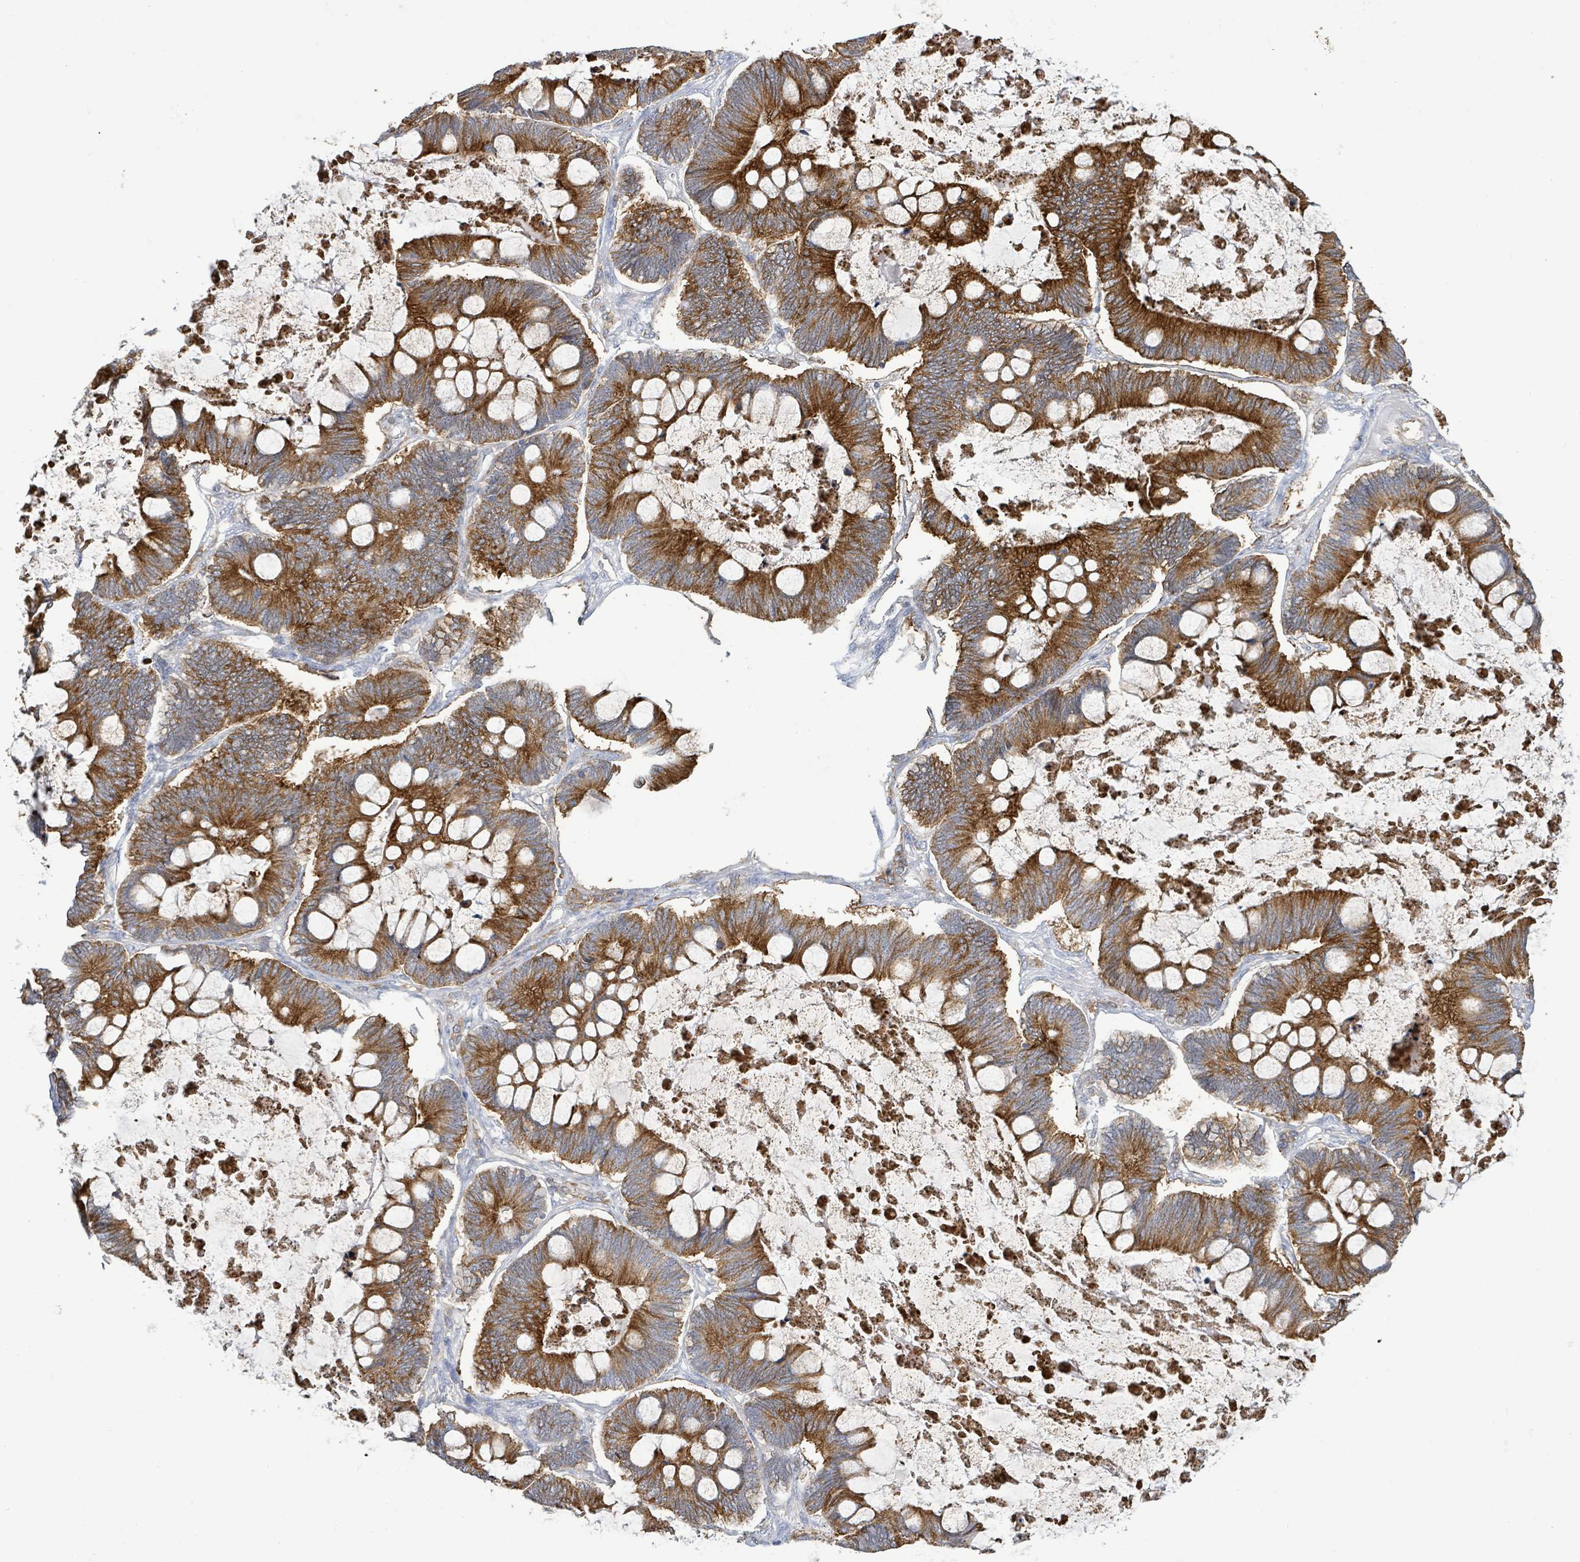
{"staining": {"intensity": "strong", "quantity": ">75%", "location": "cytoplasmic/membranous"}, "tissue": "ovarian cancer", "cell_type": "Tumor cells", "image_type": "cancer", "snomed": [{"axis": "morphology", "description": "Cystadenocarcinoma, mucinous, NOS"}, {"axis": "topography", "description": "Ovary"}], "caption": "Brown immunohistochemical staining in human mucinous cystadenocarcinoma (ovarian) shows strong cytoplasmic/membranous positivity in about >75% of tumor cells.", "gene": "EGFL7", "patient": {"sex": "female", "age": 61}}